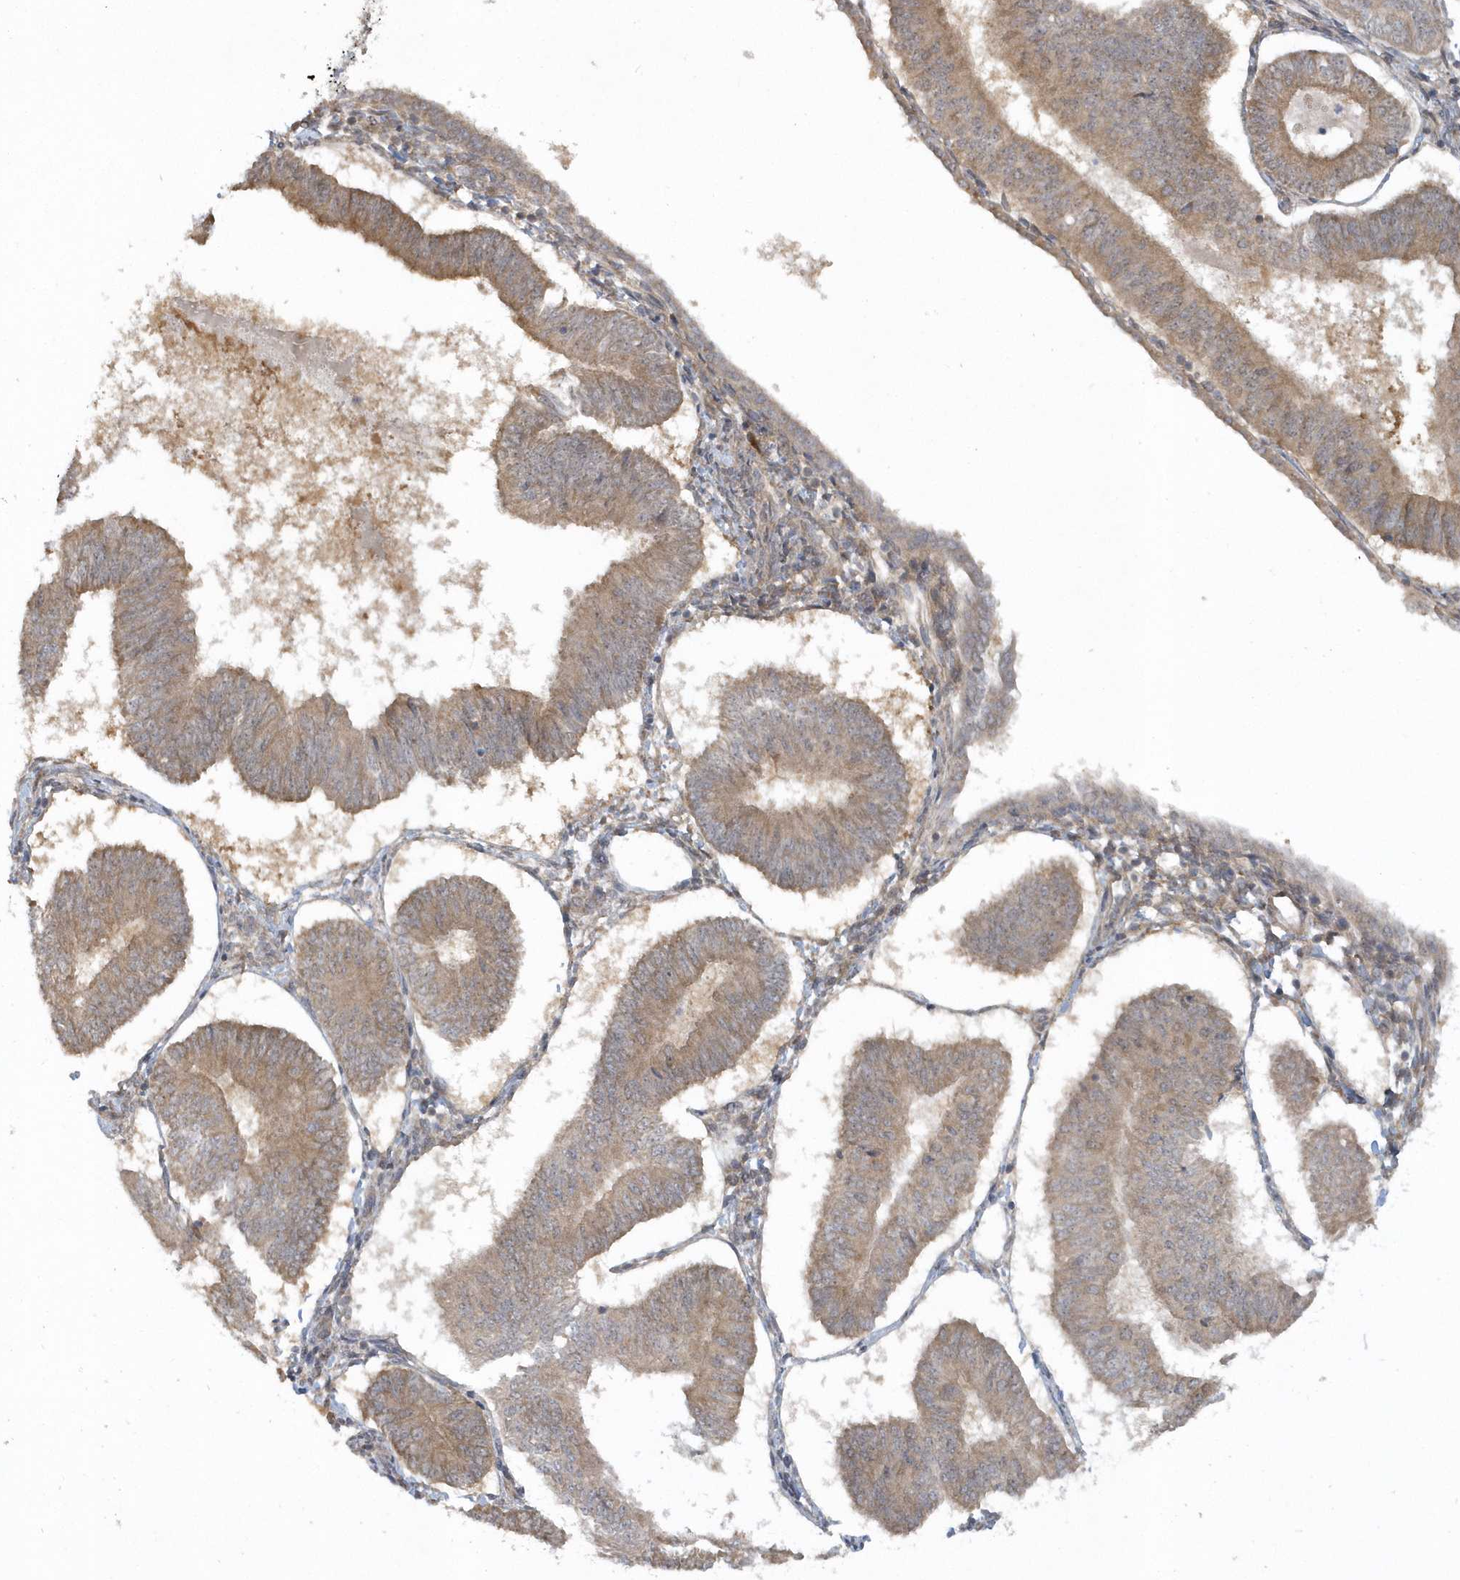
{"staining": {"intensity": "moderate", "quantity": ">75%", "location": "cytoplasmic/membranous"}, "tissue": "endometrial cancer", "cell_type": "Tumor cells", "image_type": "cancer", "snomed": [{"axis": "morphology", "description": "Adenocarcinoma, NOS"}, {"axis": "topography", "description": "Endometrium"}], "caption": "A high-resolution micrograph shows immunohistochemistry (IHC) staining of adenocarcinoma (endometrial), which reveals moderate cytoplasmic/membranous expression in about >75% of tumor cells. (DAB (3,3'-diaminobenzidine) = brown stain, brightfield microscopy at high magnification).", "gene": "THG1L", "patient": {"sex": "female", "age": 58}}